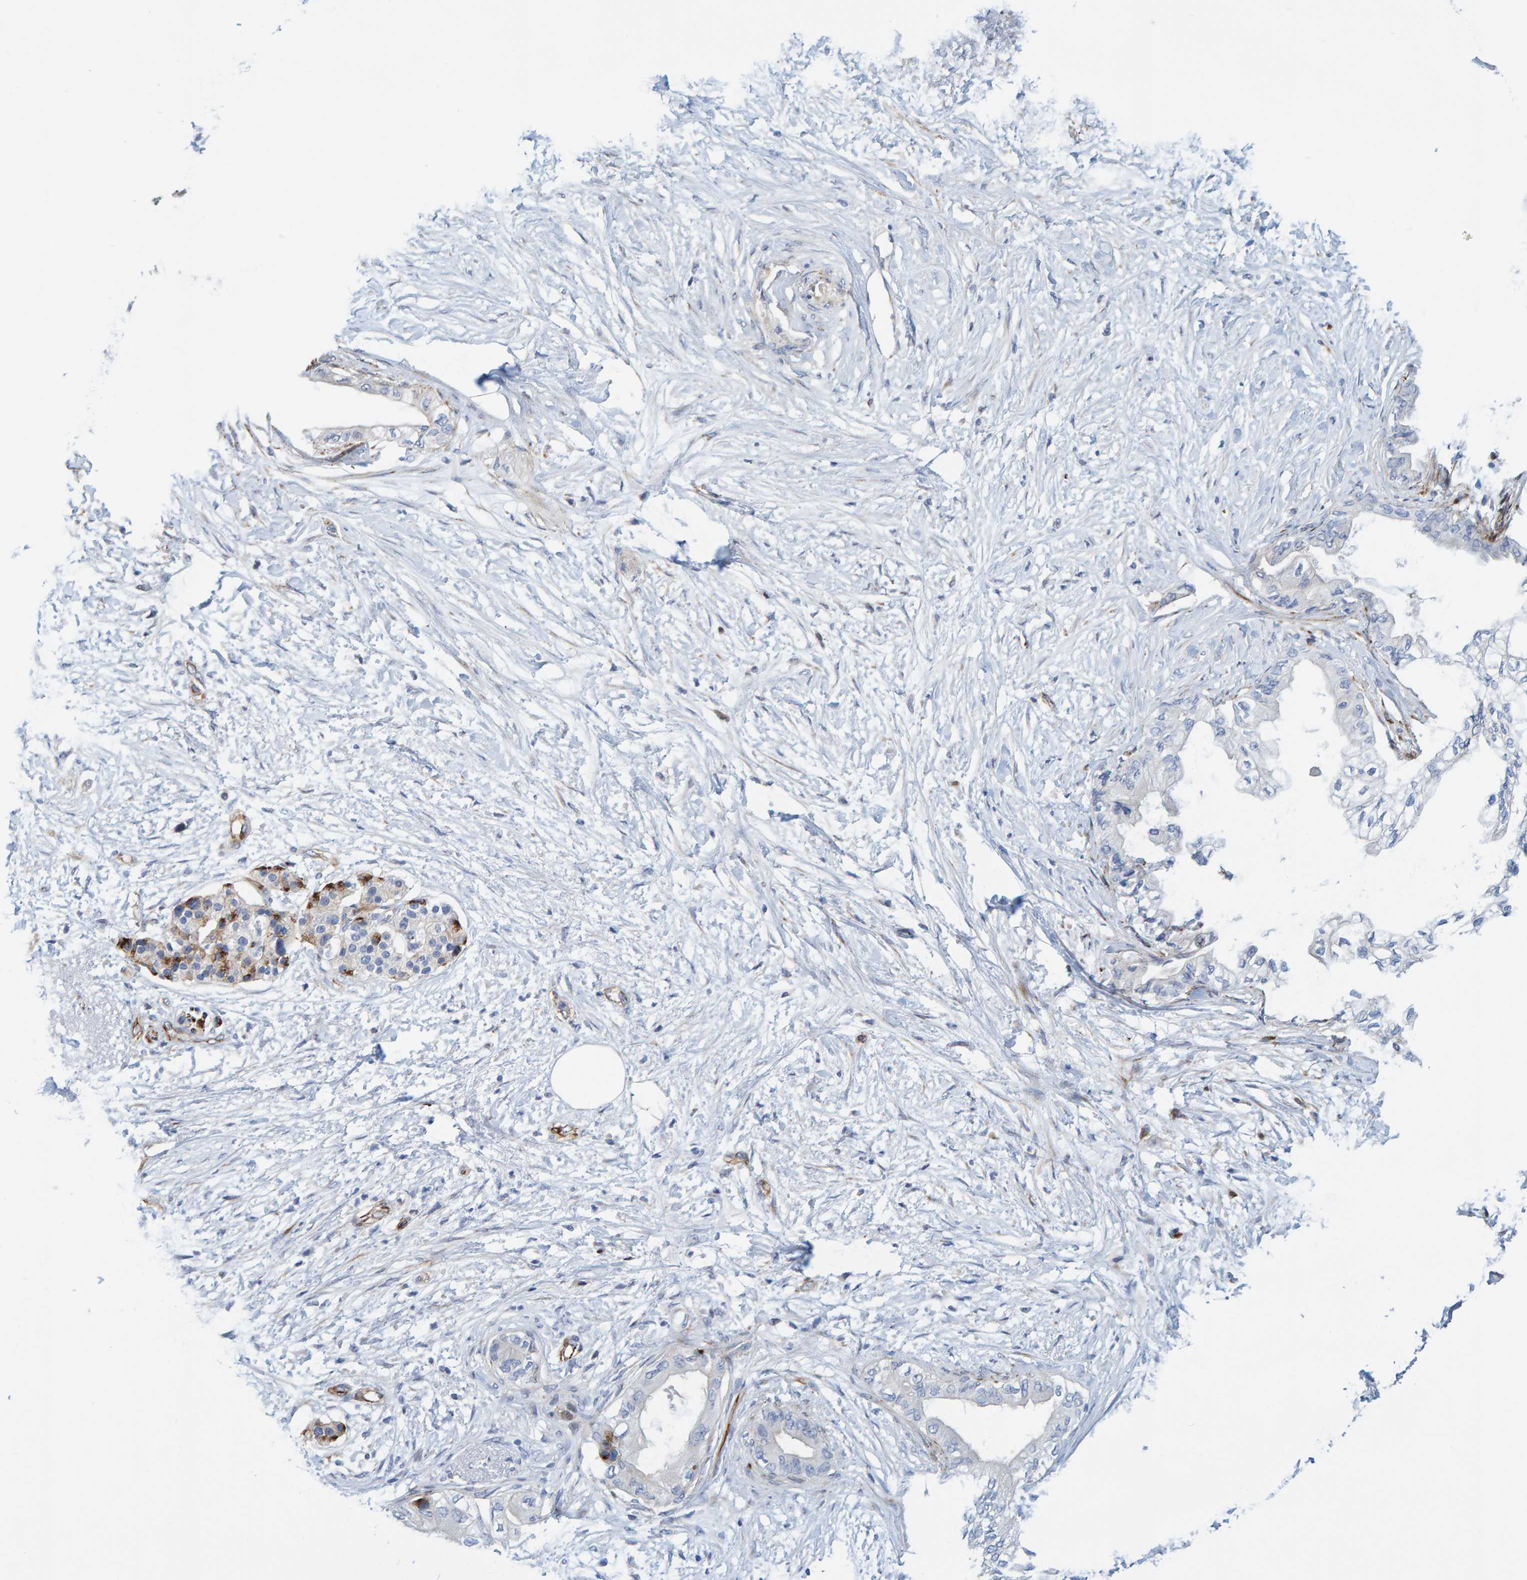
{"staining": {"intensity": "negative", "quantity": "none", "location": "none"}, "tissue": "pancreatic cancer", "cell_type": "Tumor cells", "image_type": "cancer", "snomed": [{"axis": "morphology", "description": "Normal tissue, NOS"}, {"axis": "morphology", "description": "Adenocarcinoma, NOS"}, {"axis": "topography", "description": "Pancreas"}, {"axis": "topography", "description": "Duodenum"}], "caption": "Pancreatic adenocarcinoma stained for a protein using IHC demonstrates no positivity tumor cells.", "gene": "POLG2", "patient": {"sex": "female", "age": 60}}